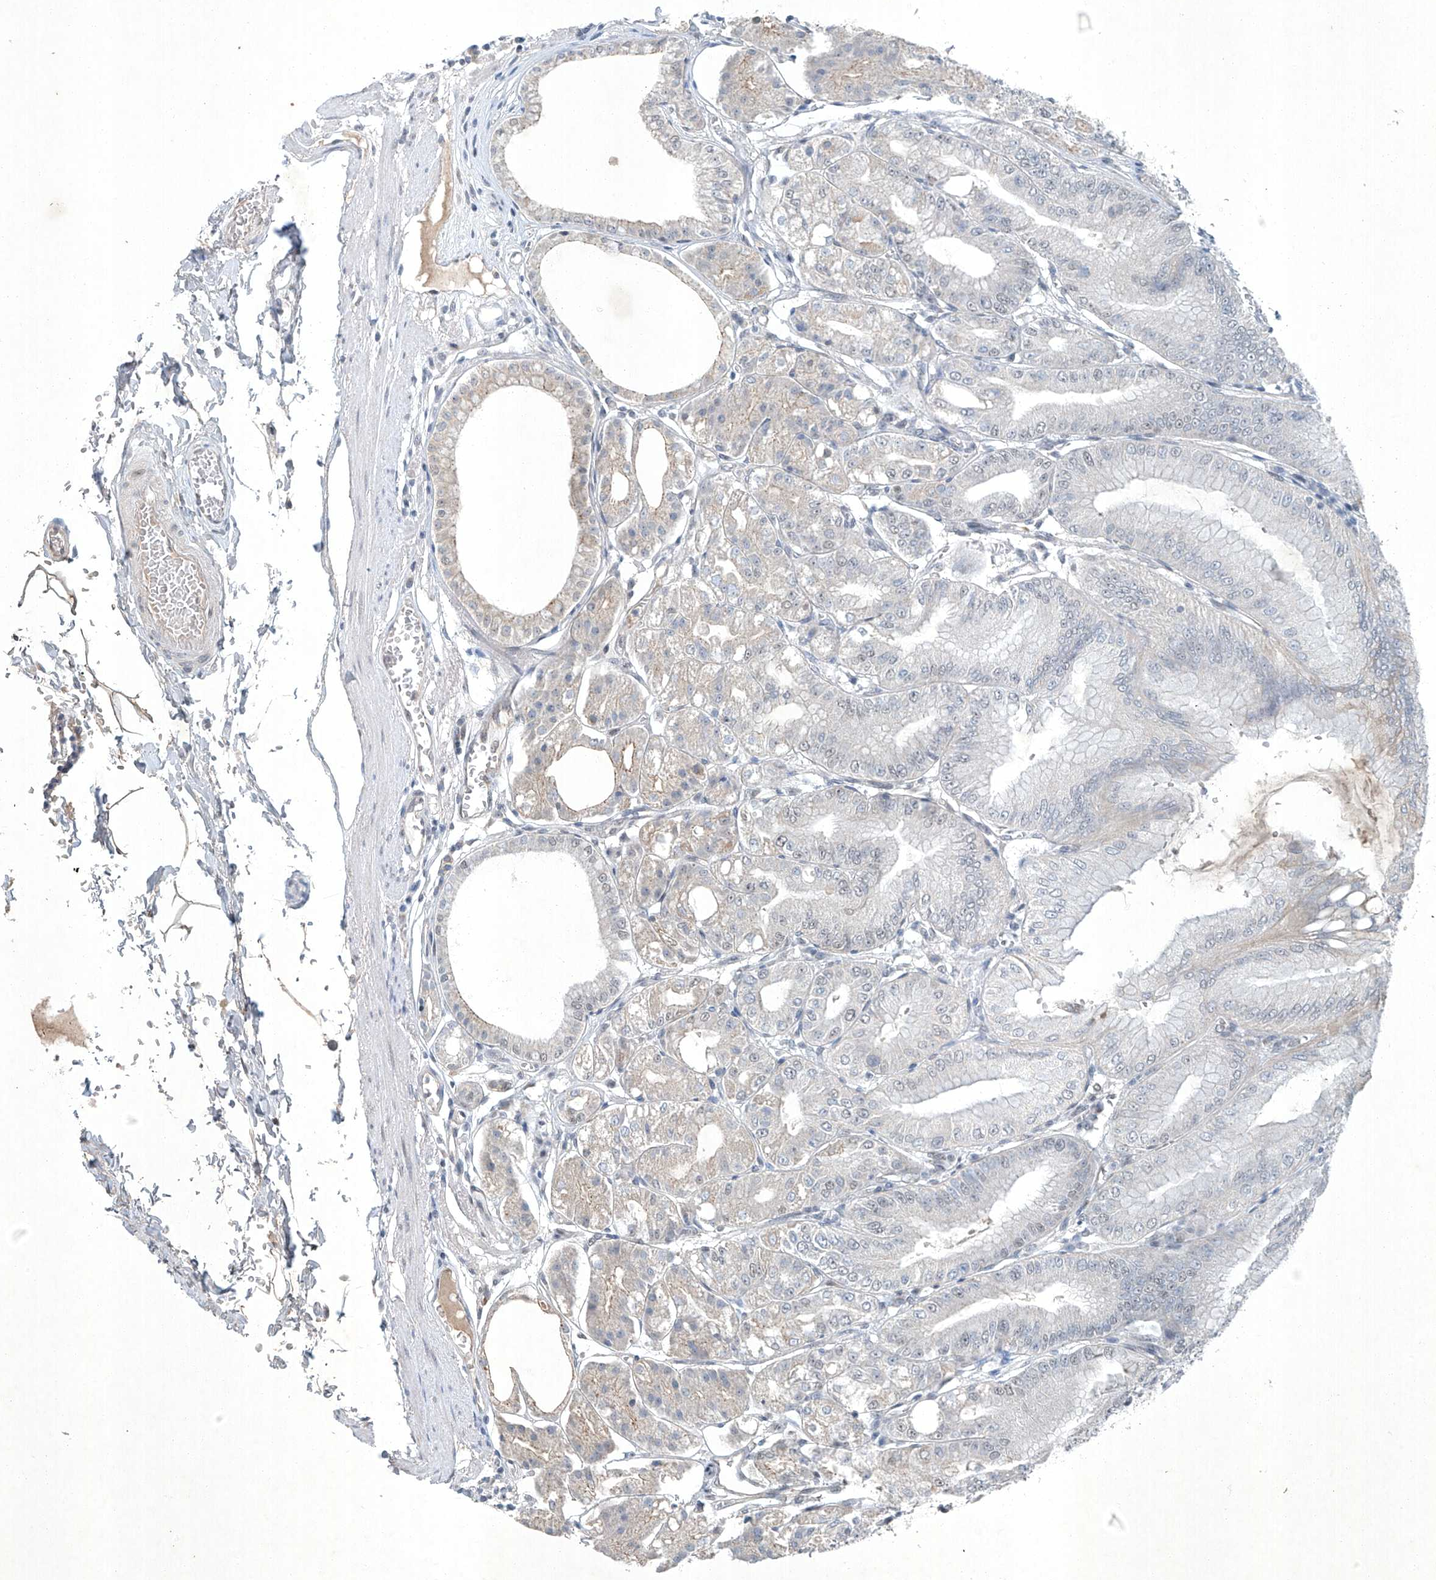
{"staining": {"intensity": "moderate", "quantity": "<25%", "location": "cytoplasmic/membranous"}, "tissue": "stomach", "cell_type": "Glandular cells", "image_type": "normal", "snomed": [{"axis": "morphology", "description": "Normal tissue, NOS"}, {"axis": "topography", "description": "Stomach, lower"}], "caption": "The photomicrograph exhibits immunohistochemical staining of normal stomach. There is moderate cytoplasmic/membranous staining is appreciated in about <25% of glandular cells.", "gene": "TAF8", "patient": {"sex": "male", "age": 71}}